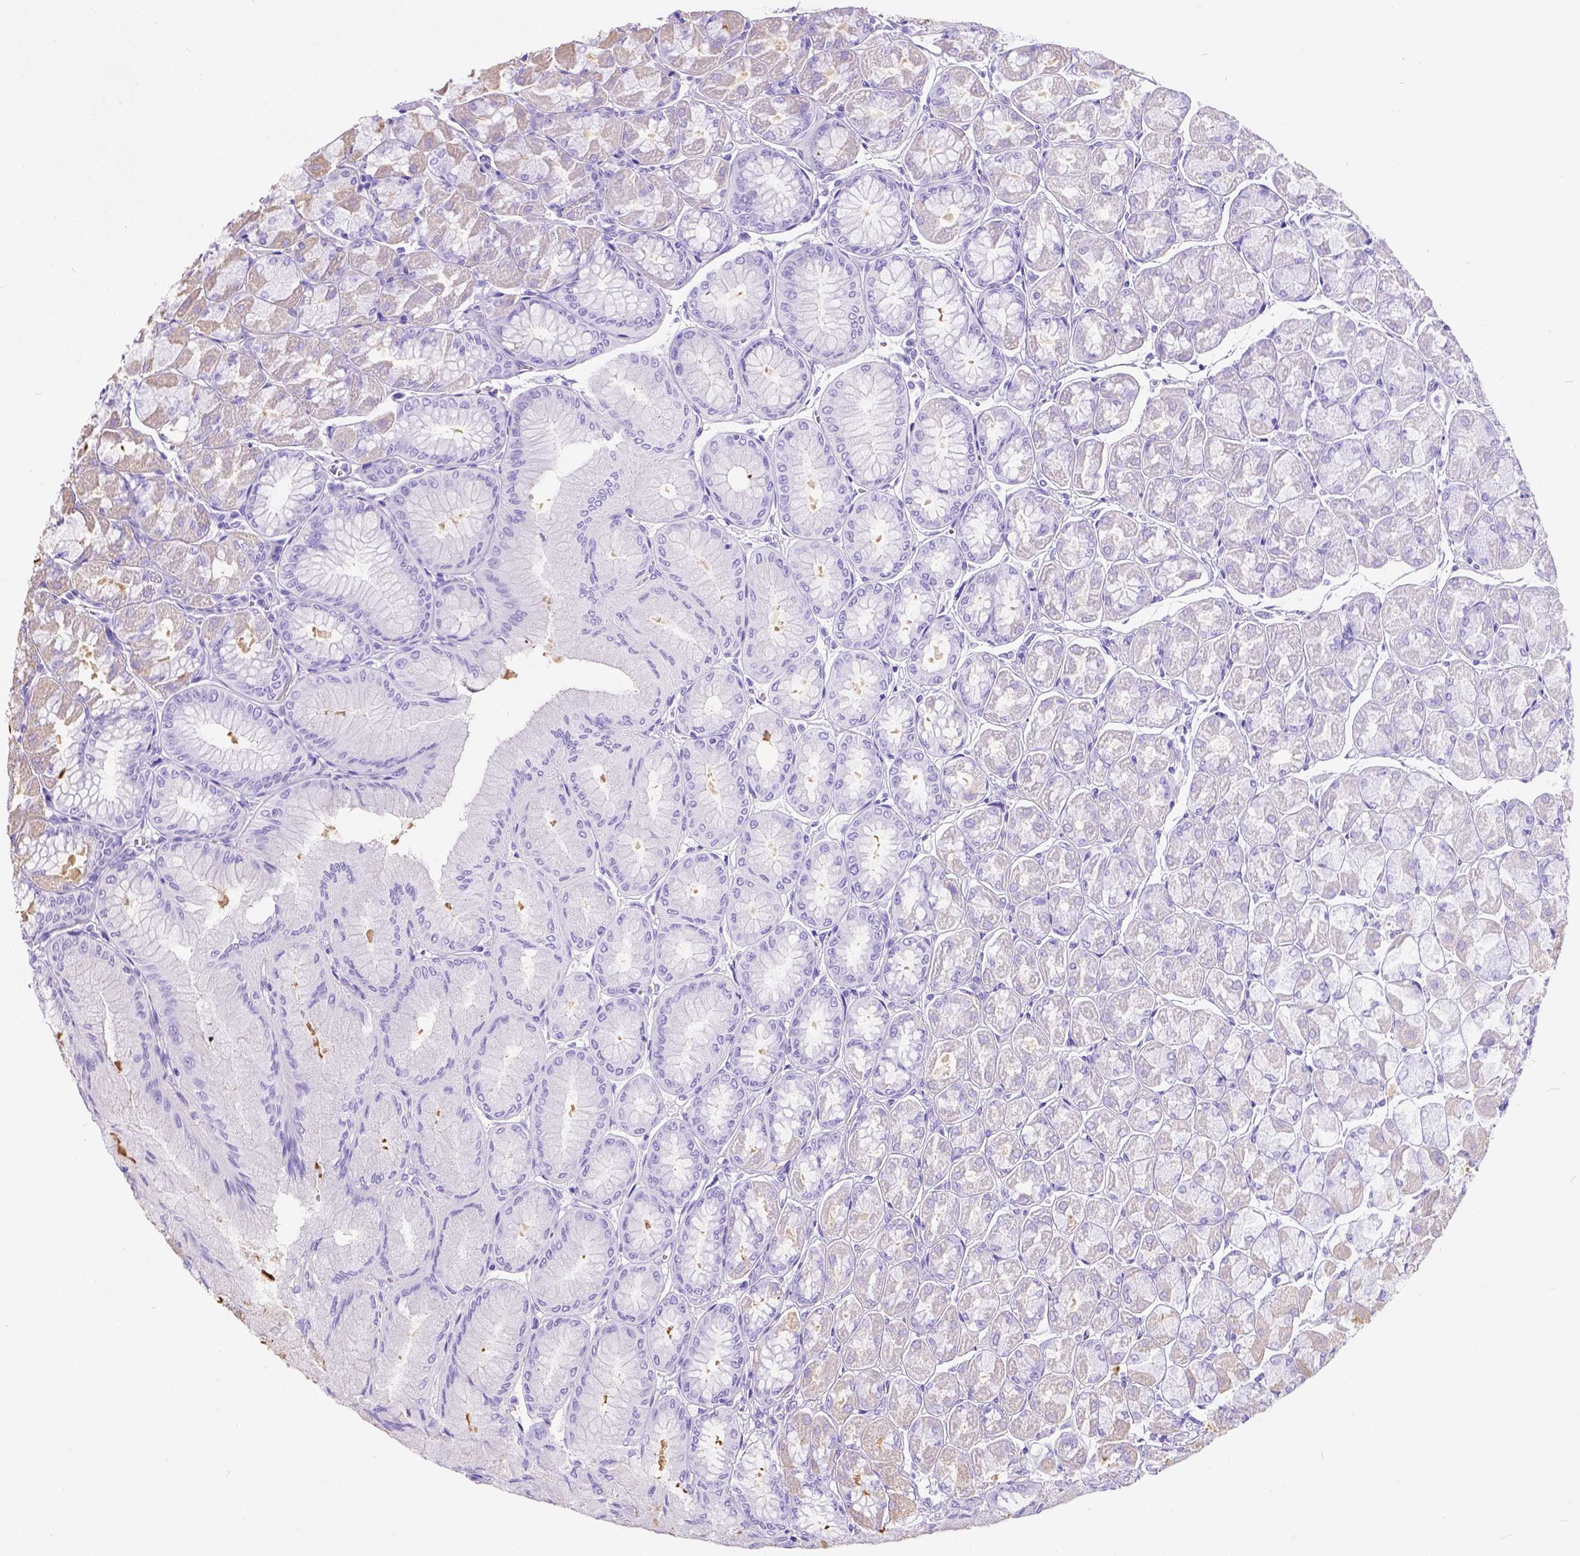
{"staining": {"intensity": "weak", "quantity": "<25%", "location": "cytoplasmic/membranous"}, "tissue": "stomach", "cell_type": "Glandular cells", "image_type": "normal", "snomed": [{"axis": "morphology", "description": "Normal tissue, NOS"}, {"axis": "topography", "description": "Stomach, upper"}], "caption": "Stomach was stained to show a protein in brown. There is no significant positivity in glandular cells. The staining is performed using DAB (3,3'-diaminobenzidine) brown chromogen with nuclei counter-stained in using hematoxylin.", "gene": "PHF7", "patient": {"sex": "male", "age": 60}}